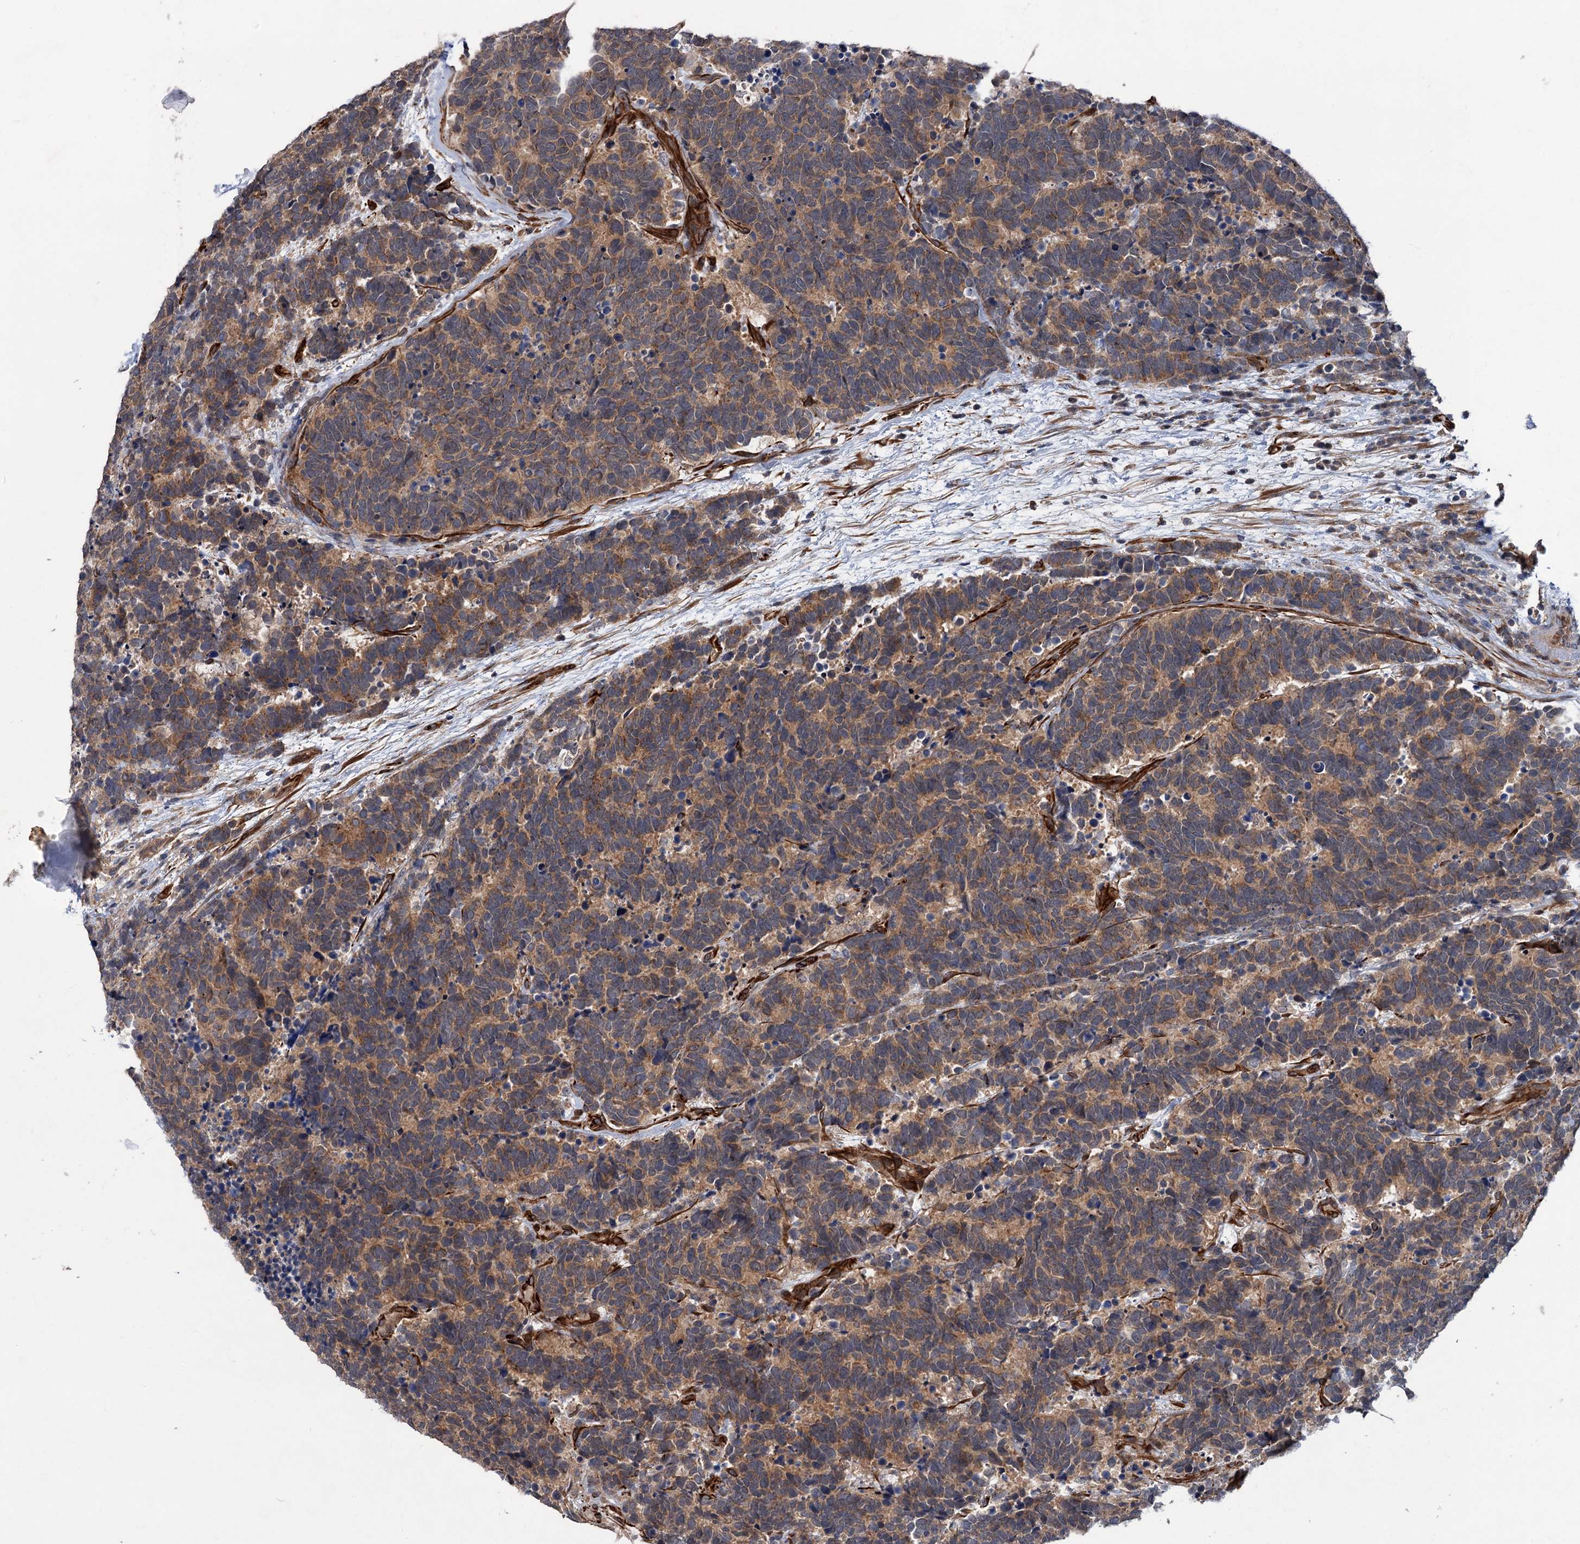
{"staining": {"intensity": "moderate", "quantity": ">75%", "location": "cytoplasmic/membranous"}, "tissue": "carcinoid", "cell_type": "Tumor cells", "image_type": "cancer", "snomed": [{"axis": "morphology", "description": "Carcinoma, NOS"}, {"axis": "morphology", "description": "Carcinoid, malignant, NOS"}, {"axis": "topography", "description": "Urinary bladder"}], "caption": "Immunohistochemistry (IHC) (DAB (3,3'-diaminobenzidine)) staining of carcinoid (malignant) exhibits moderate cytoplasmic/membranous protein positivity in approximately >75% of tumor cells. (DAB (3,3'-diaminobenzidine) IHC with brightfield microscopy, high magnification).", "gene": "PKN2", "patient": {"sex": "male", "age": 57}}